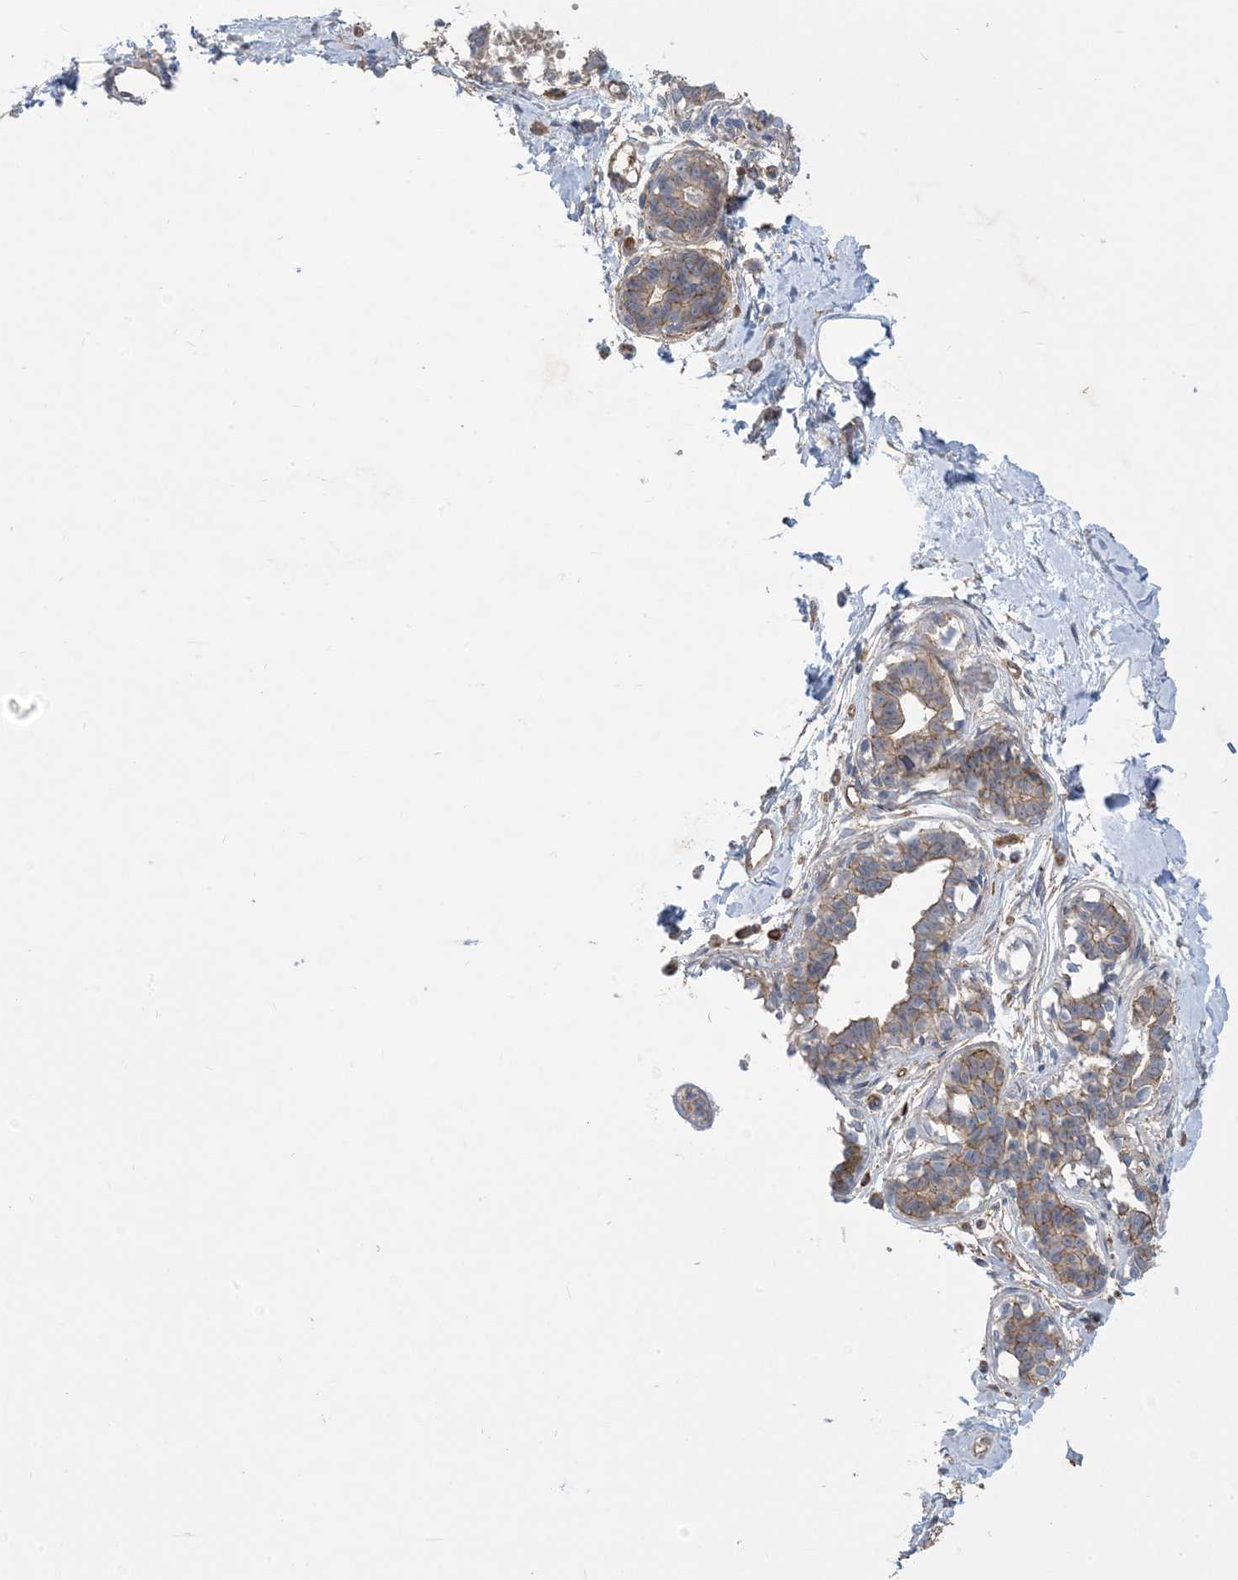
{"staining": {"intensity": "negative", "quantity": "none", "location": "none"}, "tissue": "breast", "cell_type": "Adipocytes", "image_type": "normal", "snomed": [{"axis": "morphology", "description": "Normal tissue, NOS"}, {"axis": "topography", "description": "Breast"}], "caption": "This is an IHC image of normal human breast. There is no staining in adipocytes.", "gene": "AOC1", "patient": {"sex": "female", "age": 45}}